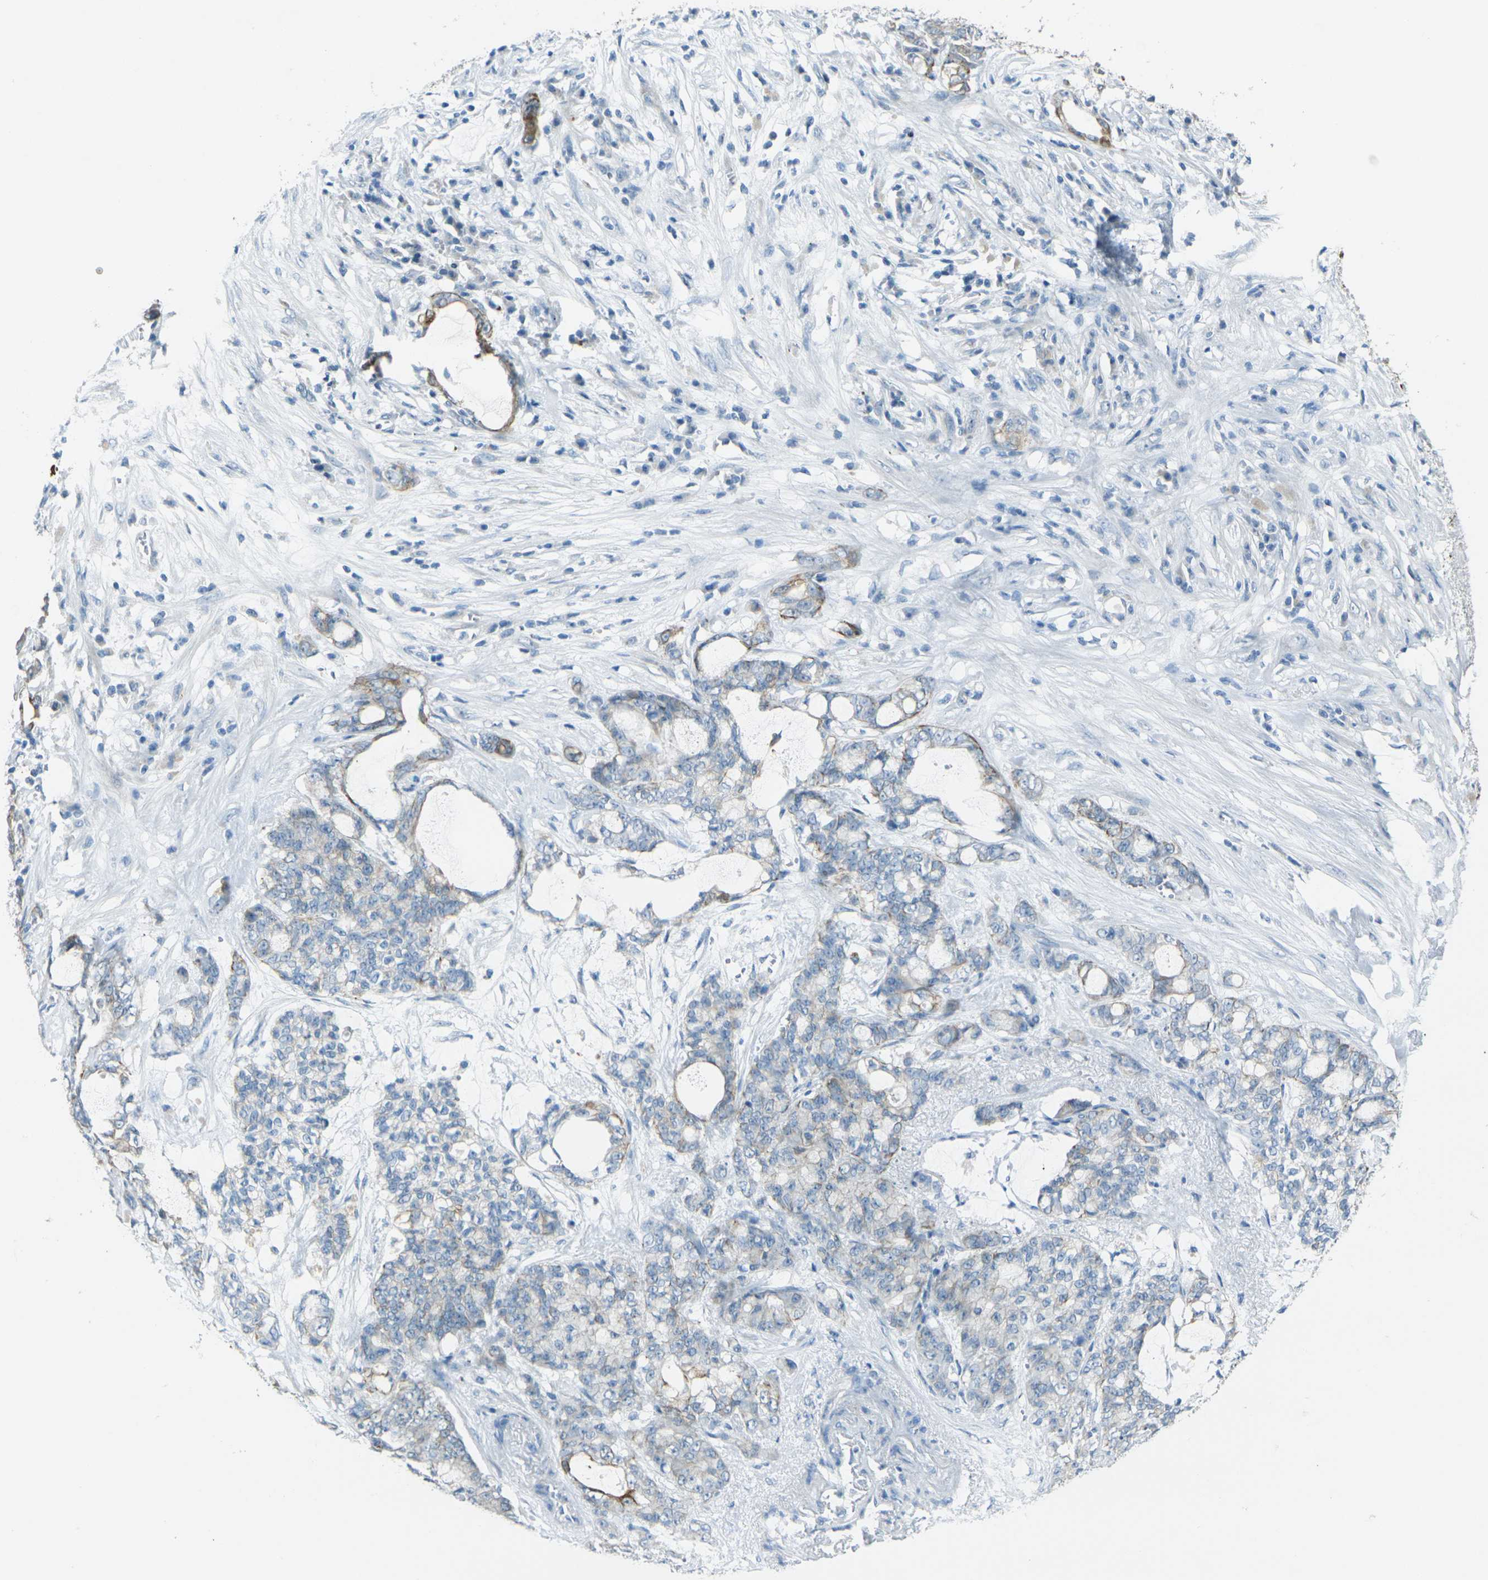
{"staining": {"intensity": "moderate", "quantity": "<25%", "location": "cytoplasmic/membranous"}, "tissue": "pancreatic cancer", "cell_type": "Tumor cells", "image_type": "cancer", "snomed": [{"axis": "morphology", "description": "Adenocarcinoma, NOS"}, {"axis": "topography", "description": "Pancreas"}], "caption": "A histopathology image showing moderate cytoplasmic/membranous staining in approximately <25% of tumor cells in pancreatic cancer, as visualized by brown immunohistochemical staining.", "gene": "ANKRD46", "patient": {"sex": "female", "age": 73}}